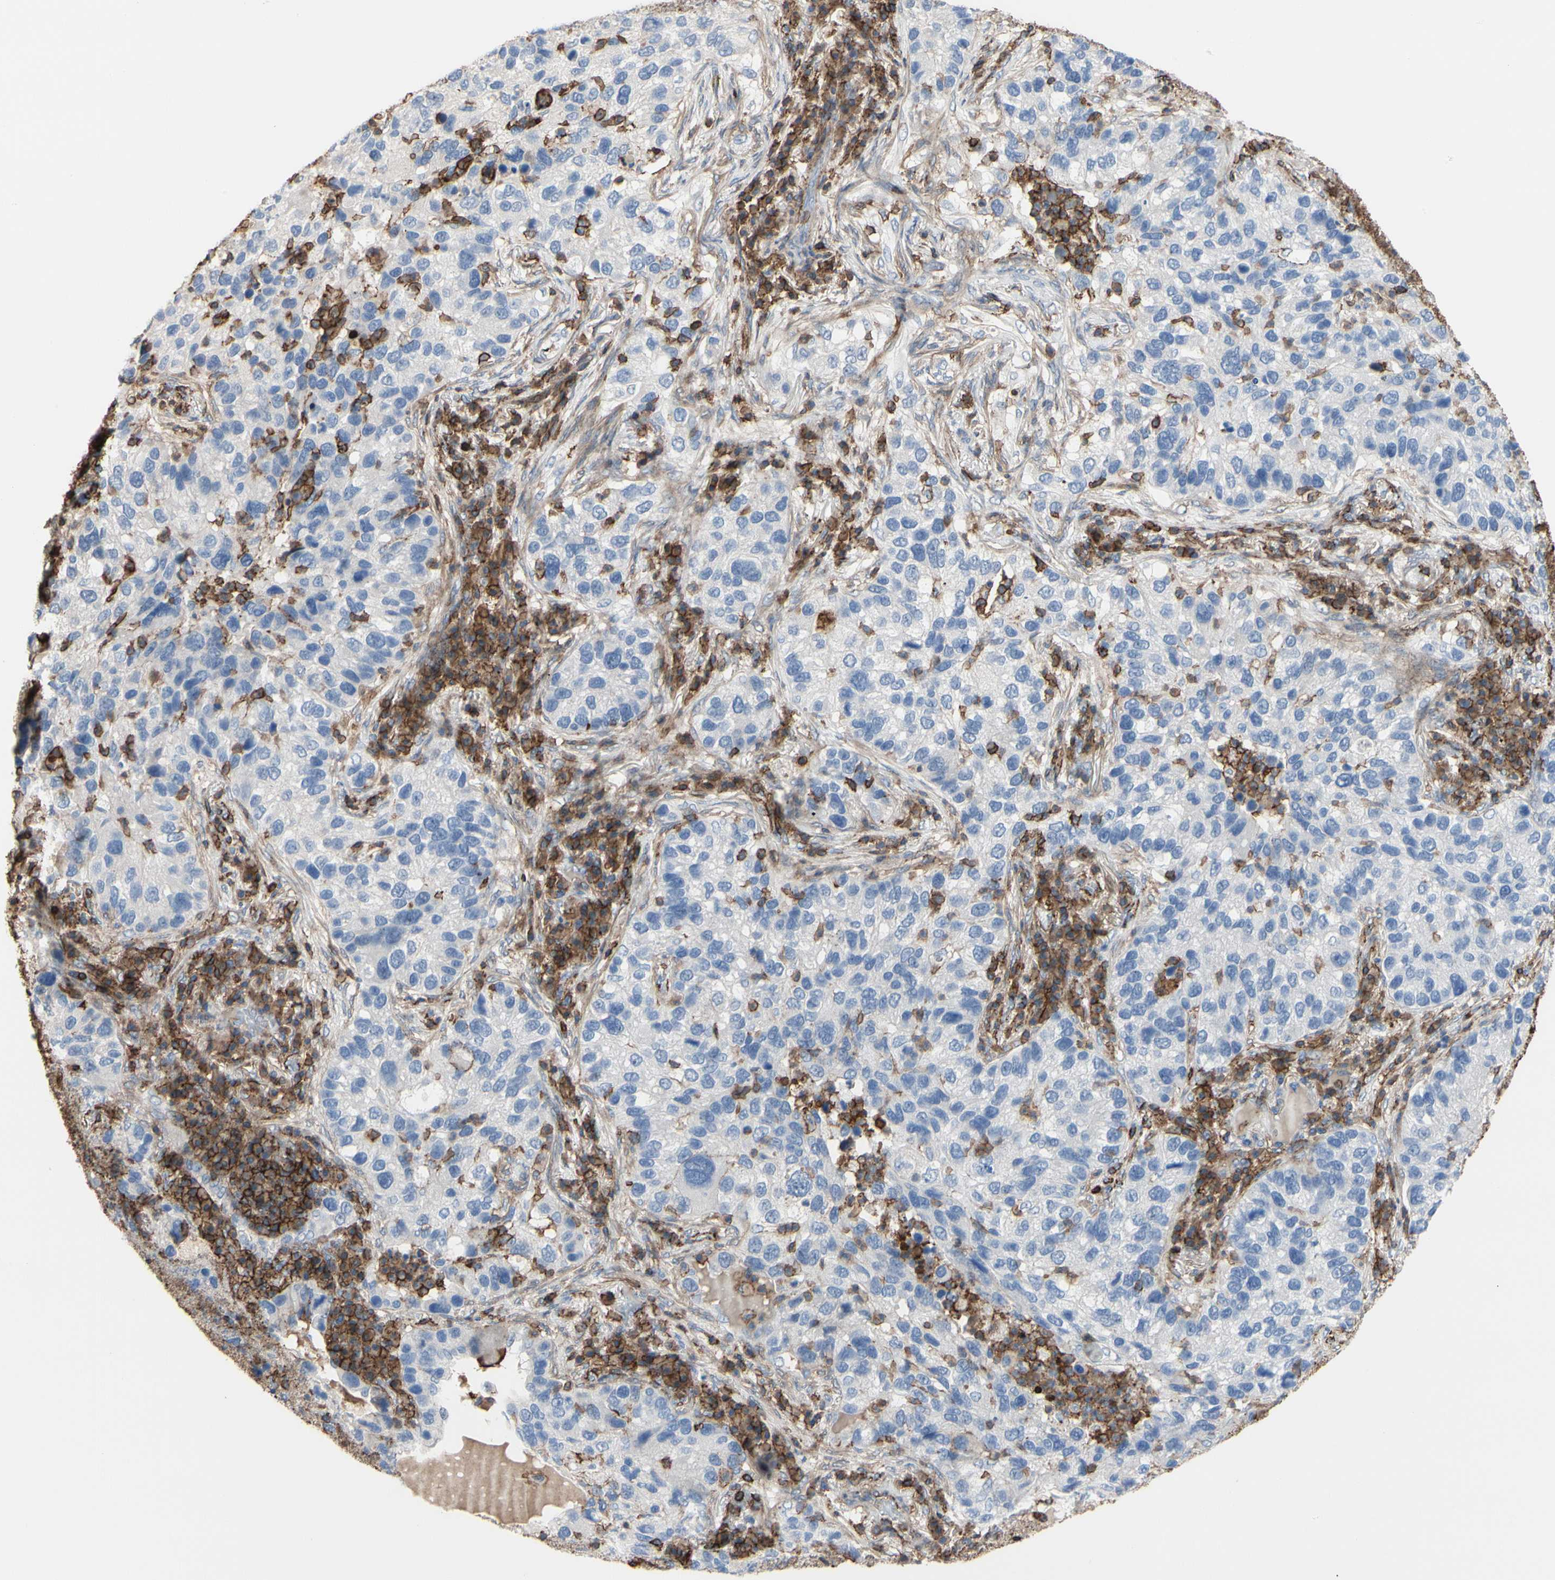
{"staining": {"intensity": "negative", "quantity": "none", "location": "none"}, "tissue": "lung cancer", "cell_type": "Tumor cells", "image_type": "cancer", "snomed": [{"axis": "morphology", "description": "Normal tissue, NOS"}, {"axis": "morphology", "description": "Adenocarcinoma, NOS"}, {"axis": "topography", "description": "Bronchus"}, {"axis": "topography", "description": "Lung"}], "caption": "Tumor cells show no significant positivity in lung cancer (adenocarcinoma).", "gene": "ANXA6", "patient": {"sex": "male", "age": 54}}